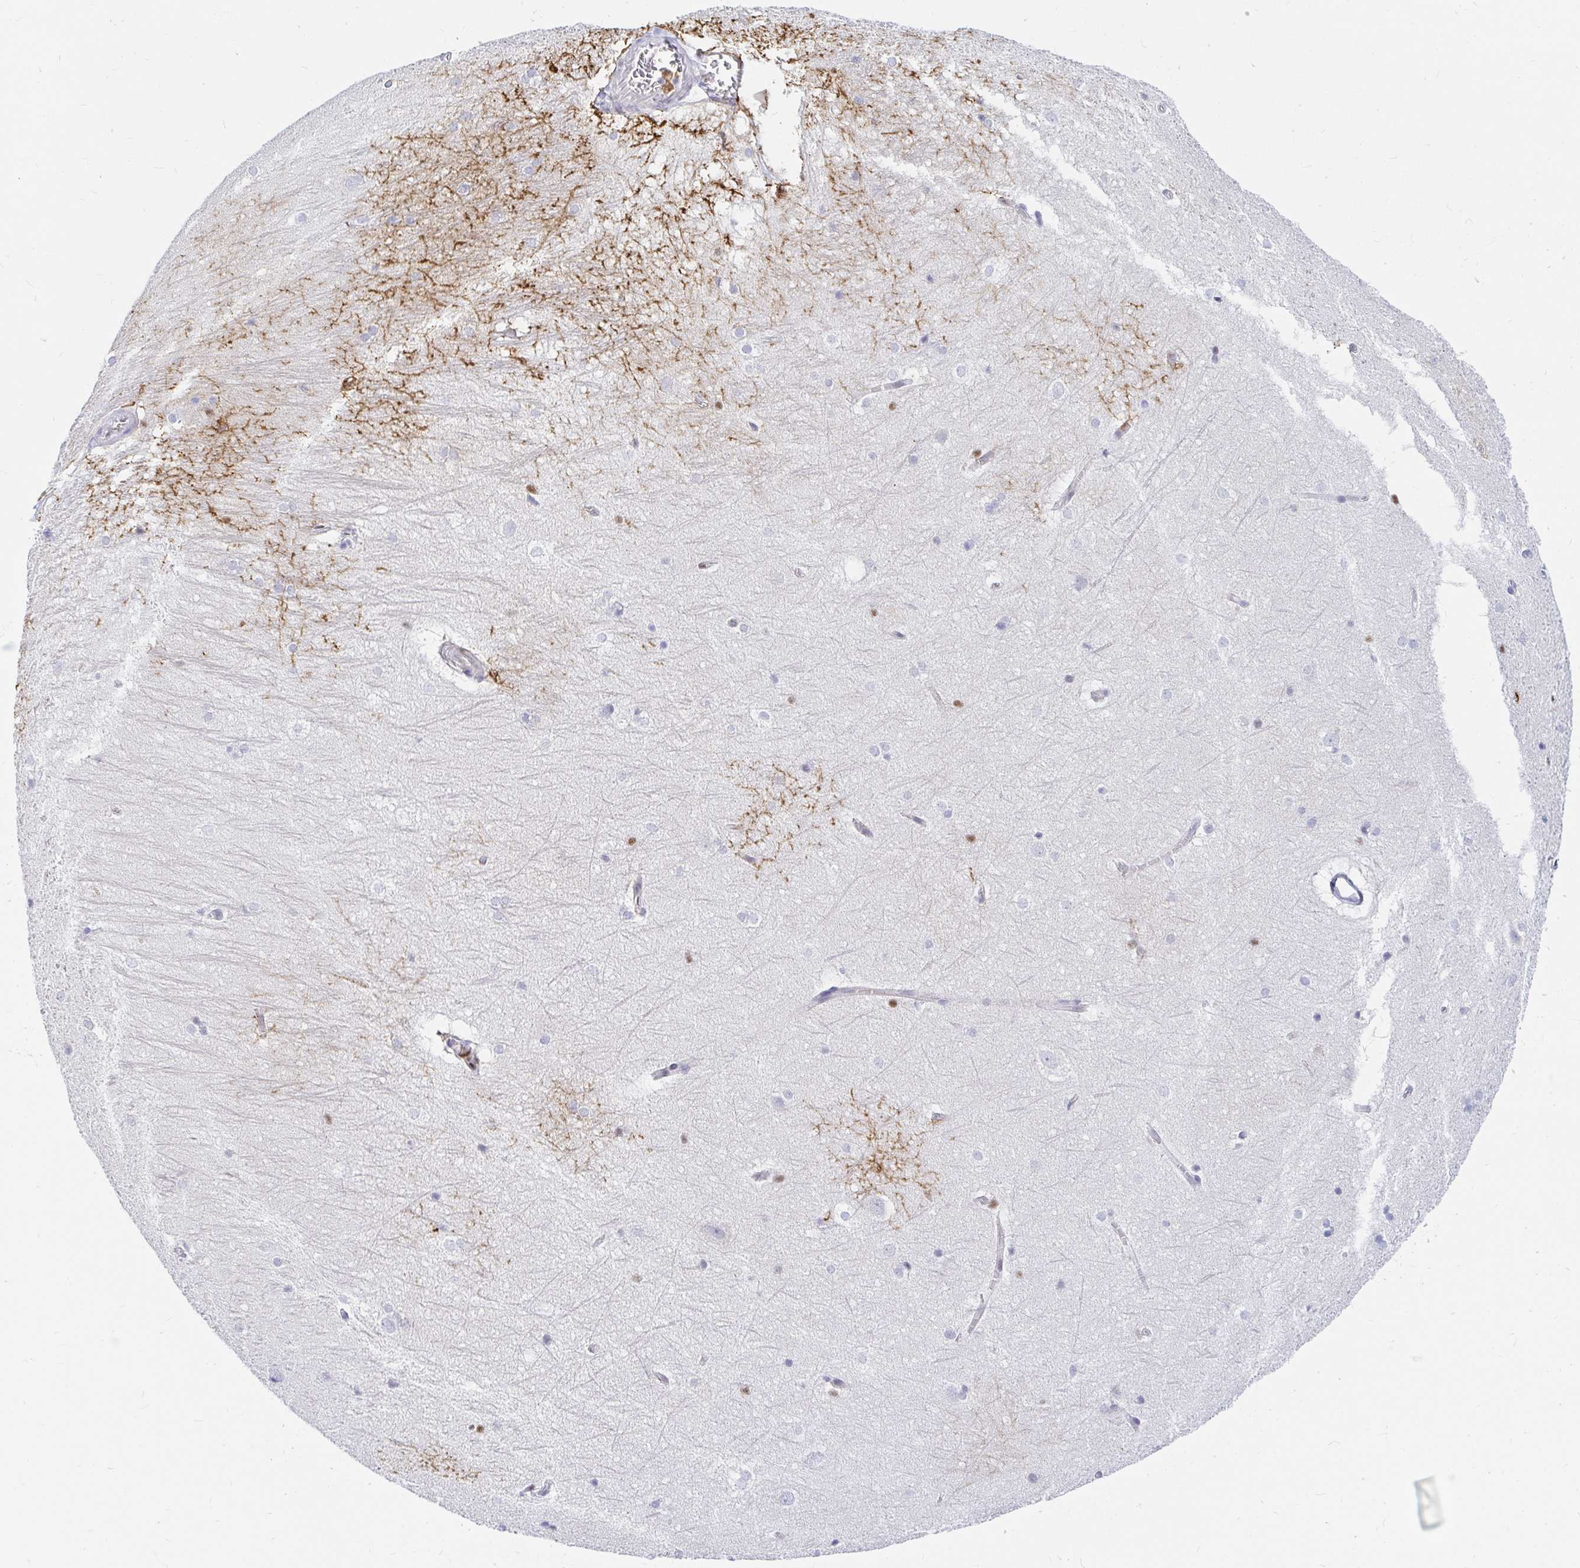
{"staining": {"intensity": "moderate", "quantity": "<25%", "location": "cytoplasmic/membranous"}, "tissue": "hippocampus", "cell_type": "Glial cells", "image_type": "normal", "snomed": [{"axis": "morphology", "description": "Normal tissue, NOS"}, {"axis": "topography", "description": "Cerebral cortex"}, {"axis": "topography", "description": "Hippocampus"}], "caption": "Immunohistochemical staining of unremarkable human hippocampus exhibits moderate cytoplasmic/membranous protein expression in about <25% of glial cells.", "gene": "HINFP", "patient": {"sex": "female", "age": 19}}